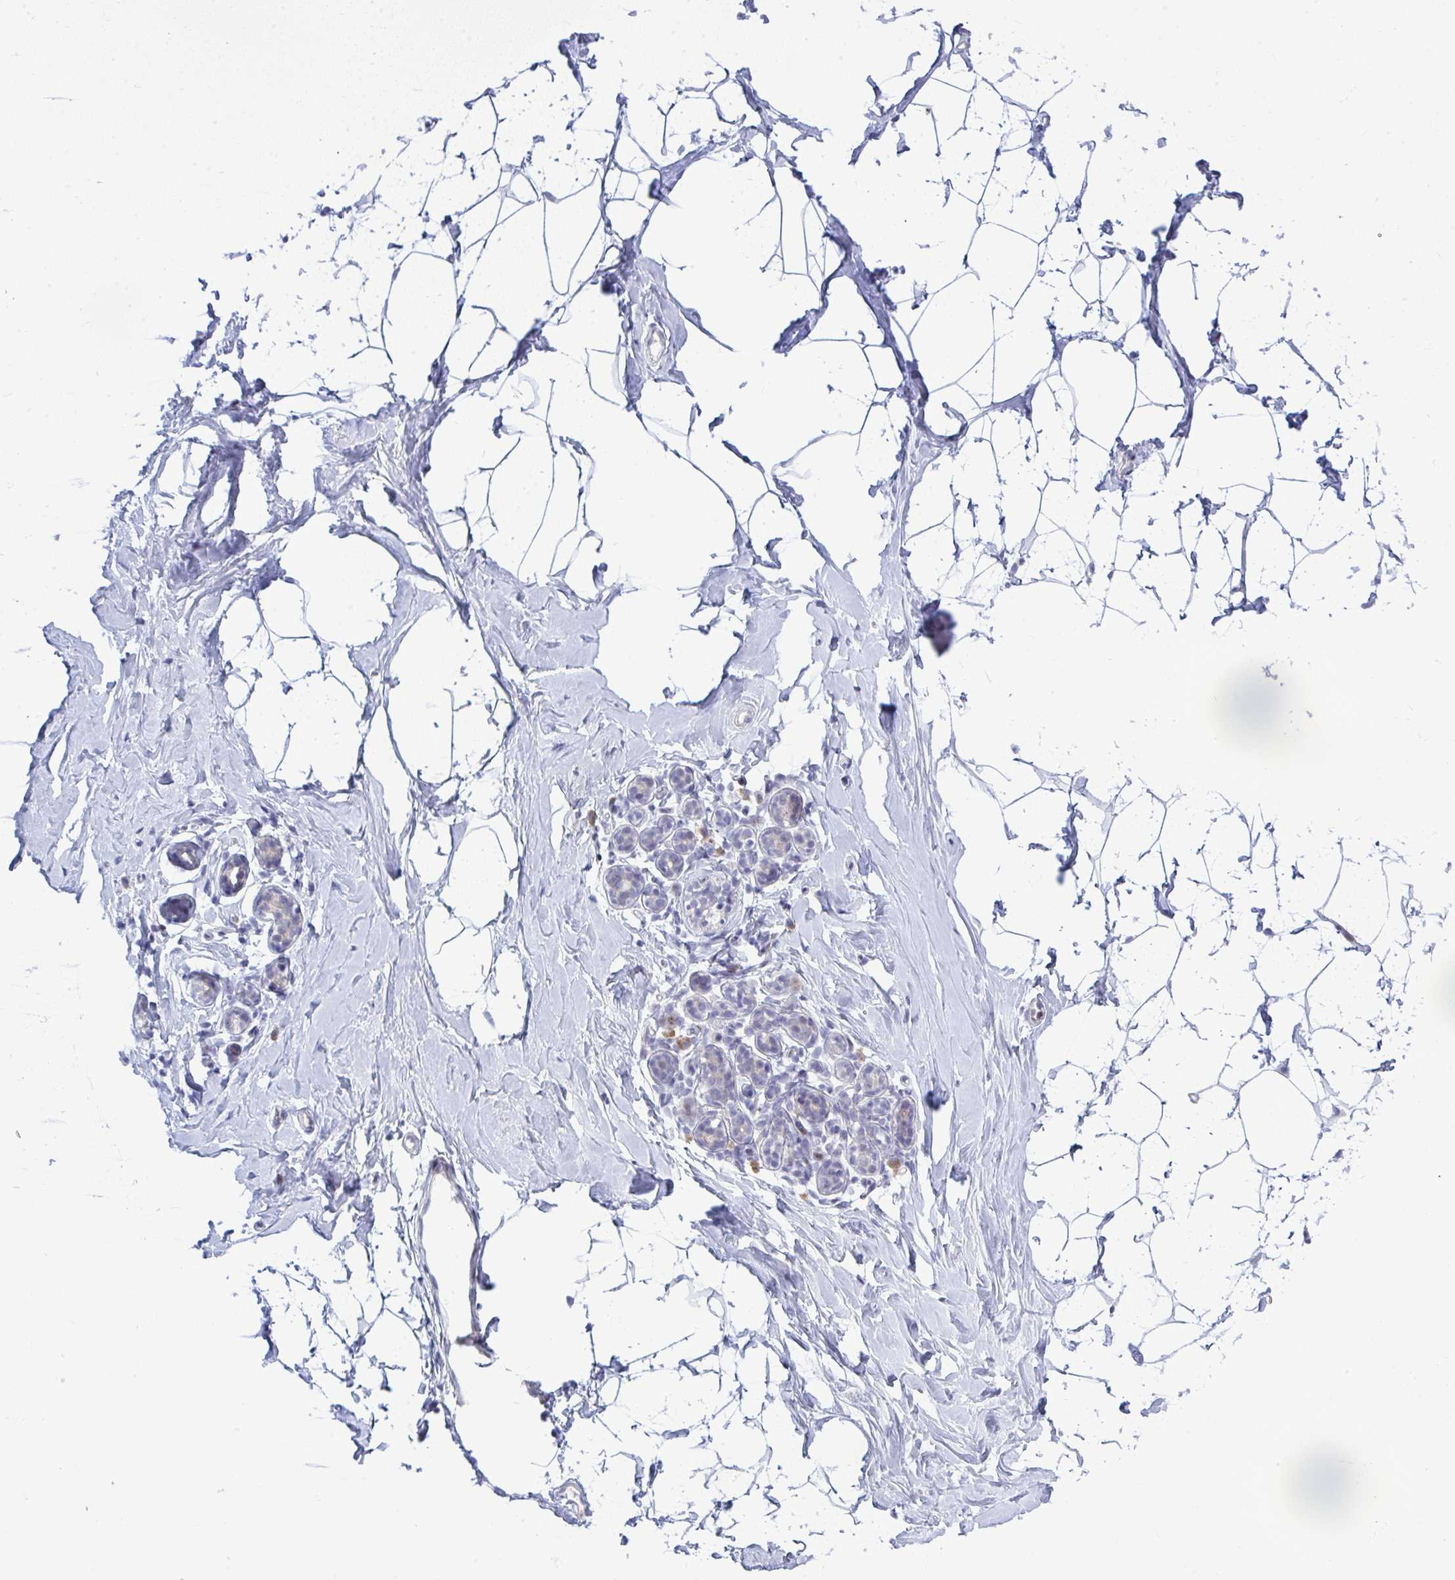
{"staining": {"intensity": "negative", "quantity": "none", "location": "none"}, "tissue": "breast", "cell_type": "Adipocytes", "image_type": "normal", "snomed": [{"axis": "morphology", "description": "Normal tissue, NOS"}, {"axis": "topography", "description": "Breast"}], "caption": "The IHC photomicrograph has no significant expression in adipocytes of breast. Nuclei are stained in blue.", "gene": "TAB1", "patient": {"sex": "female", "age": 32}}